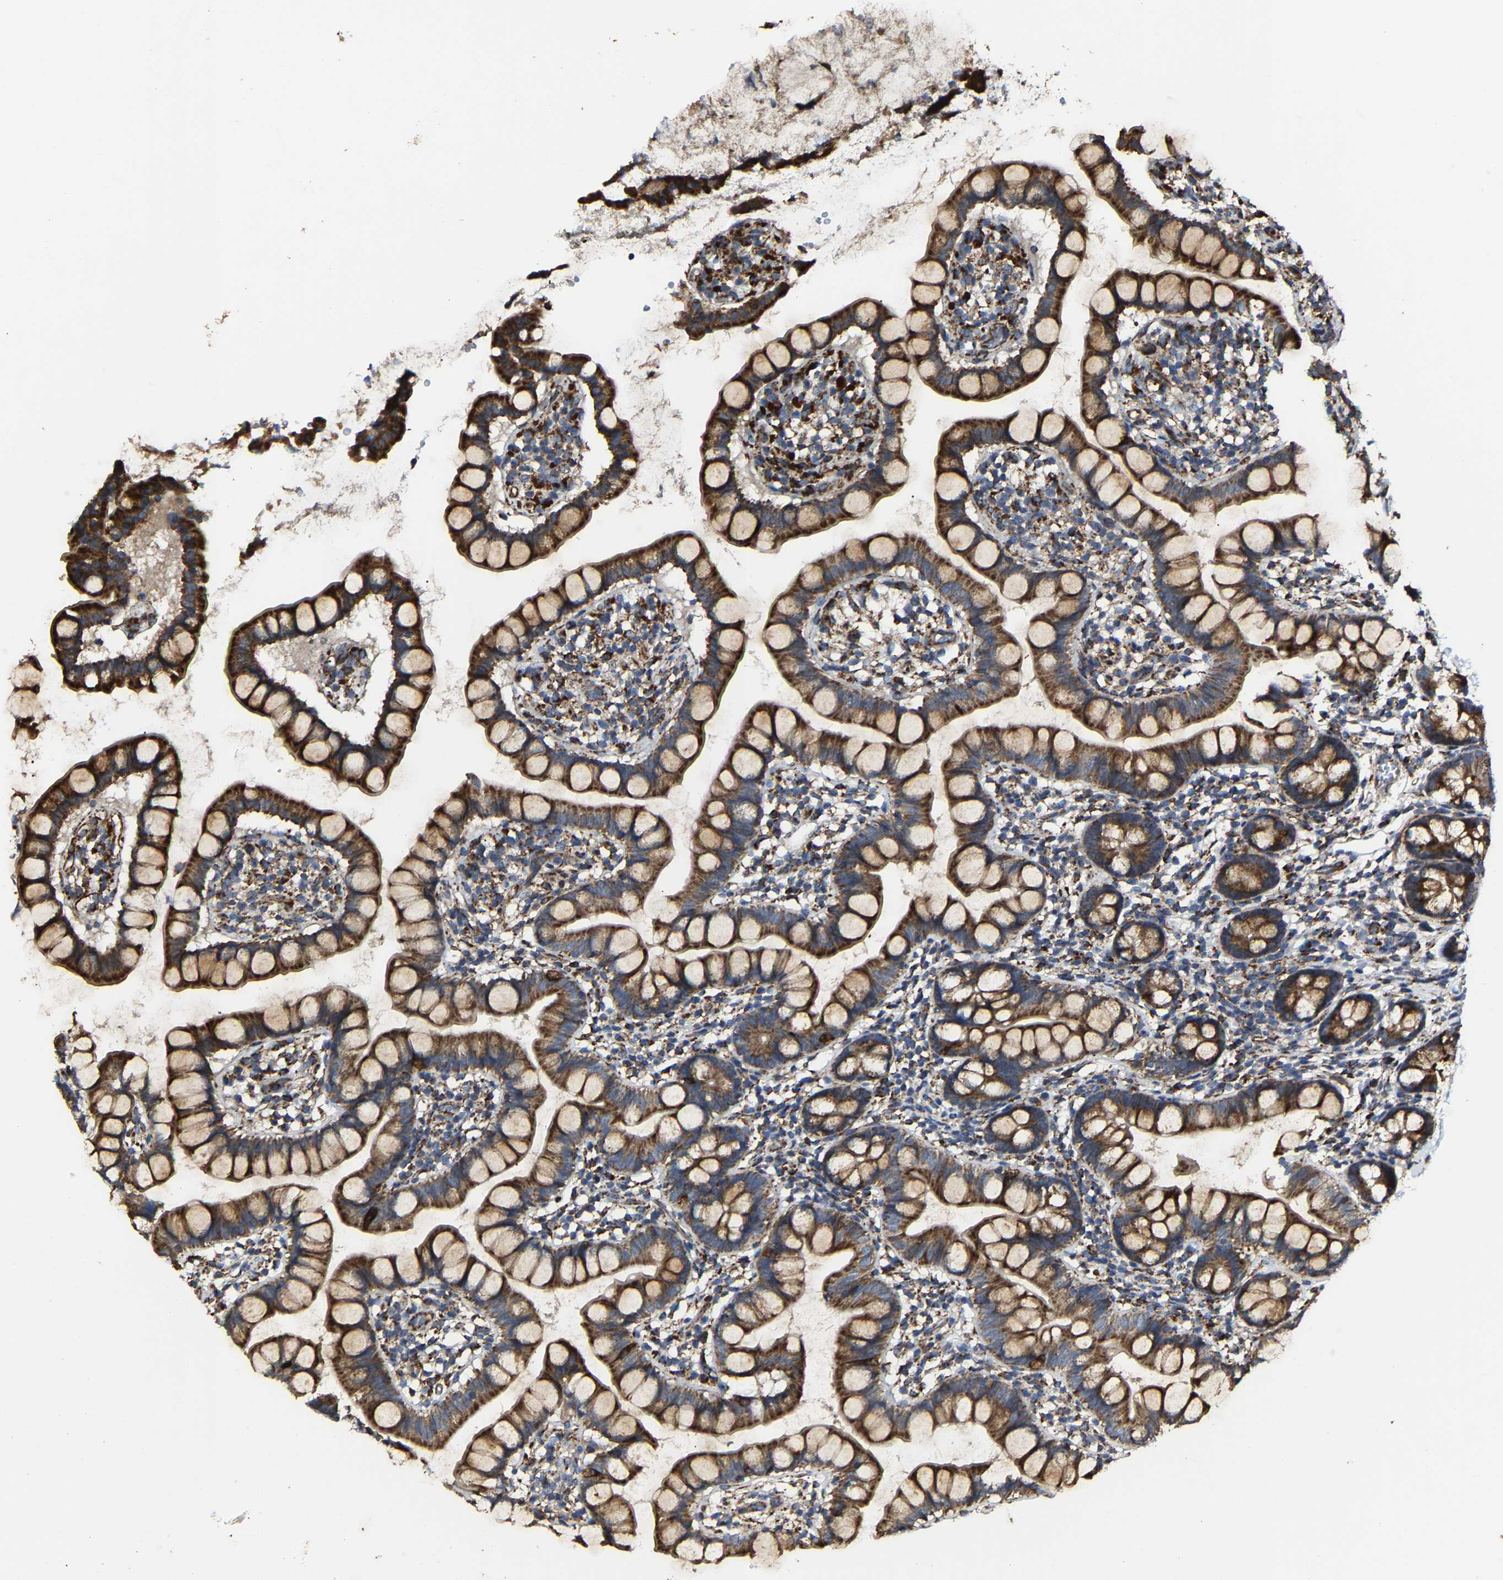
{"staining": {"intensity": "strong", "quantity": ">75%", "location": "cytoplasmic/membranous"}, "tissue": "small intestine", "cell_type": "Glandular cells", "image_type": "normal", "snomed": [{"axis": "morphology", "description": "Normal tissue, NOS"}, {"axis": "topography", "description": "Small intestine"}], "caption": "DAB immunohistochemical staining of benign small intestine displays strong cytoplasmic/membranous protein positivity in approximately >75% of glandular cells. The staining was performed using DAB (3,3'-diaminobenzidine), with brown indicating positive protein expression. Nuclei are stained blue with hematoxylin.", "gene": "NDUFV3", "patient": {"sex": "female", "age": 84}}